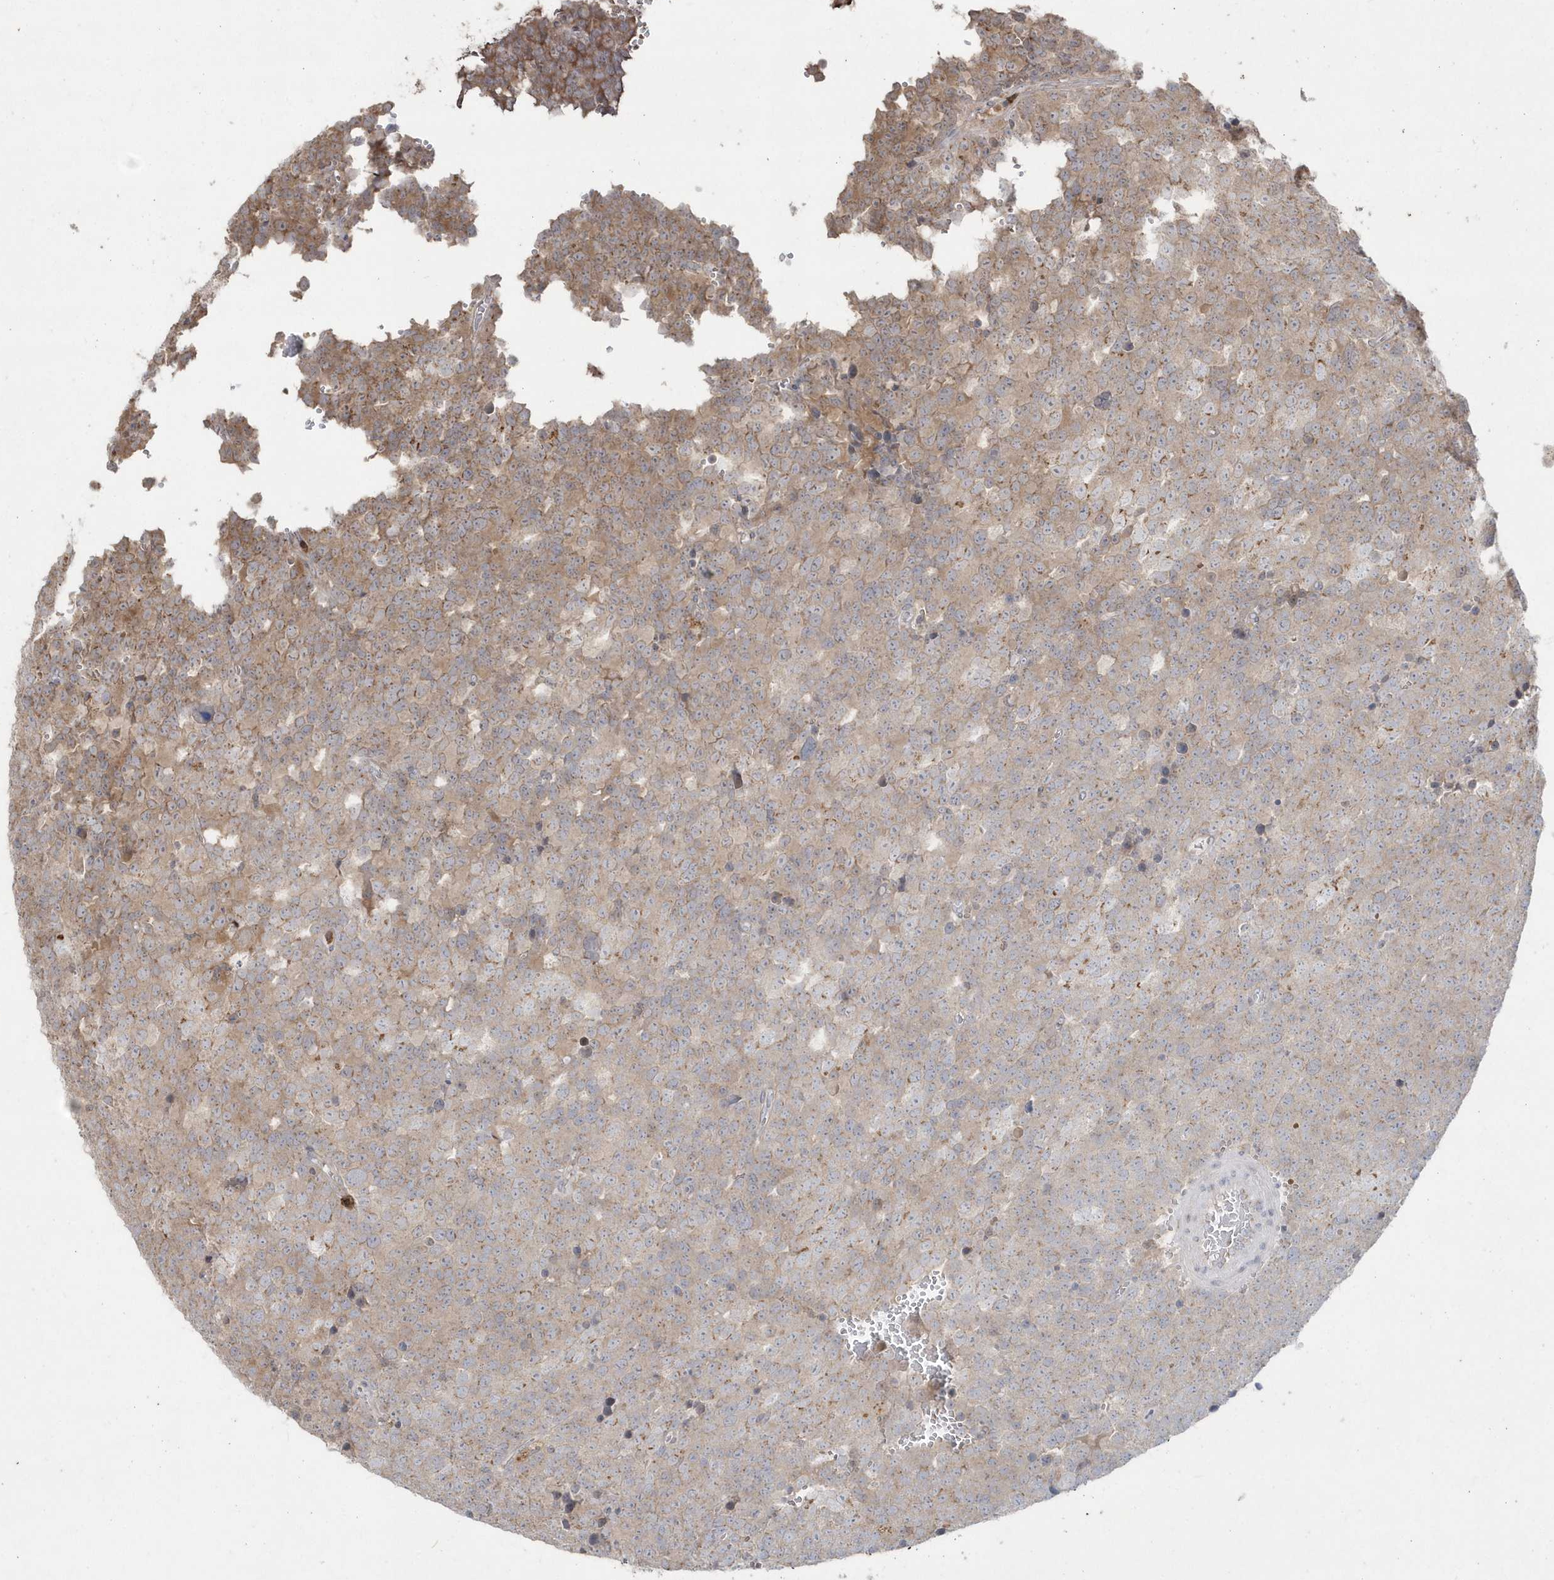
{"staining": {"intensity": "moderate", "quantity": "25%-75%", "location": "cytoplasmic/membranous"}, "tissue": "testis cancer", "cell_type": "Tumor cells", "image_type": "cancer", "snomed": [{"axis": "morphology", "description": "Seminoma, NOS"}, {"axis": "topography", "description": "Testis"}], "caption": "About 25%-75% of tumor cells in testis seminoma reveal moderate cytoplasmic/membranous protein expression as visualized by brown immunohistochemical staining.", "gene": "GEMIN6", "patient": {"sex": "male", "age": 71}}